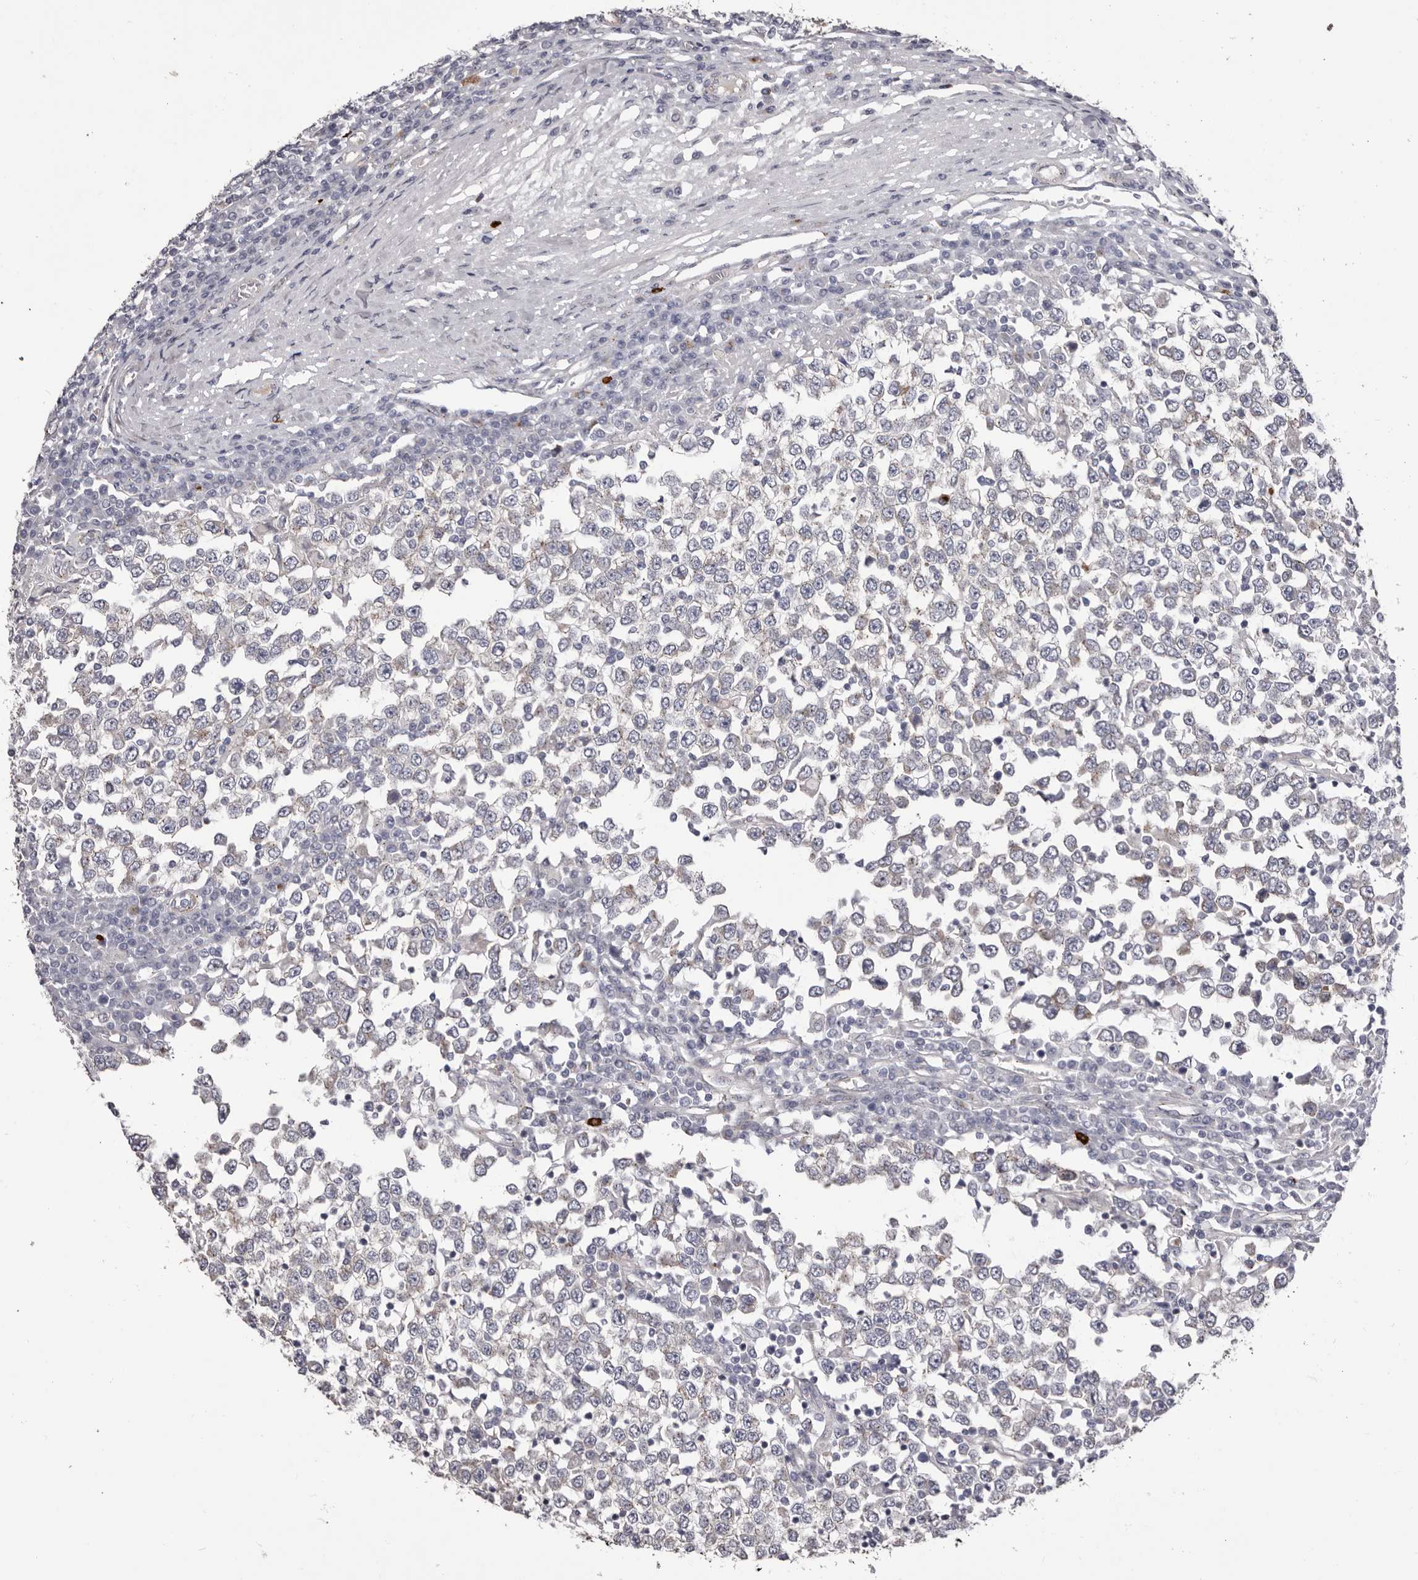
{"staining": {"intensity": "negative", "quantity": "none", "location": "none"}, "tissue": "testis cancer", "cell_type": "Tumor cells", "image_type": "cancer", "snomed": [{"axis": "morphology", "description": "Seminoma, NOS"}, {"axis": "topography", "description": "Testis"}], "caption": "Image shows no significant protein positivity in tumor cells of testis seminoma.", "gene": "PEG10", "patient": {"sex": "male", "age": 65}}